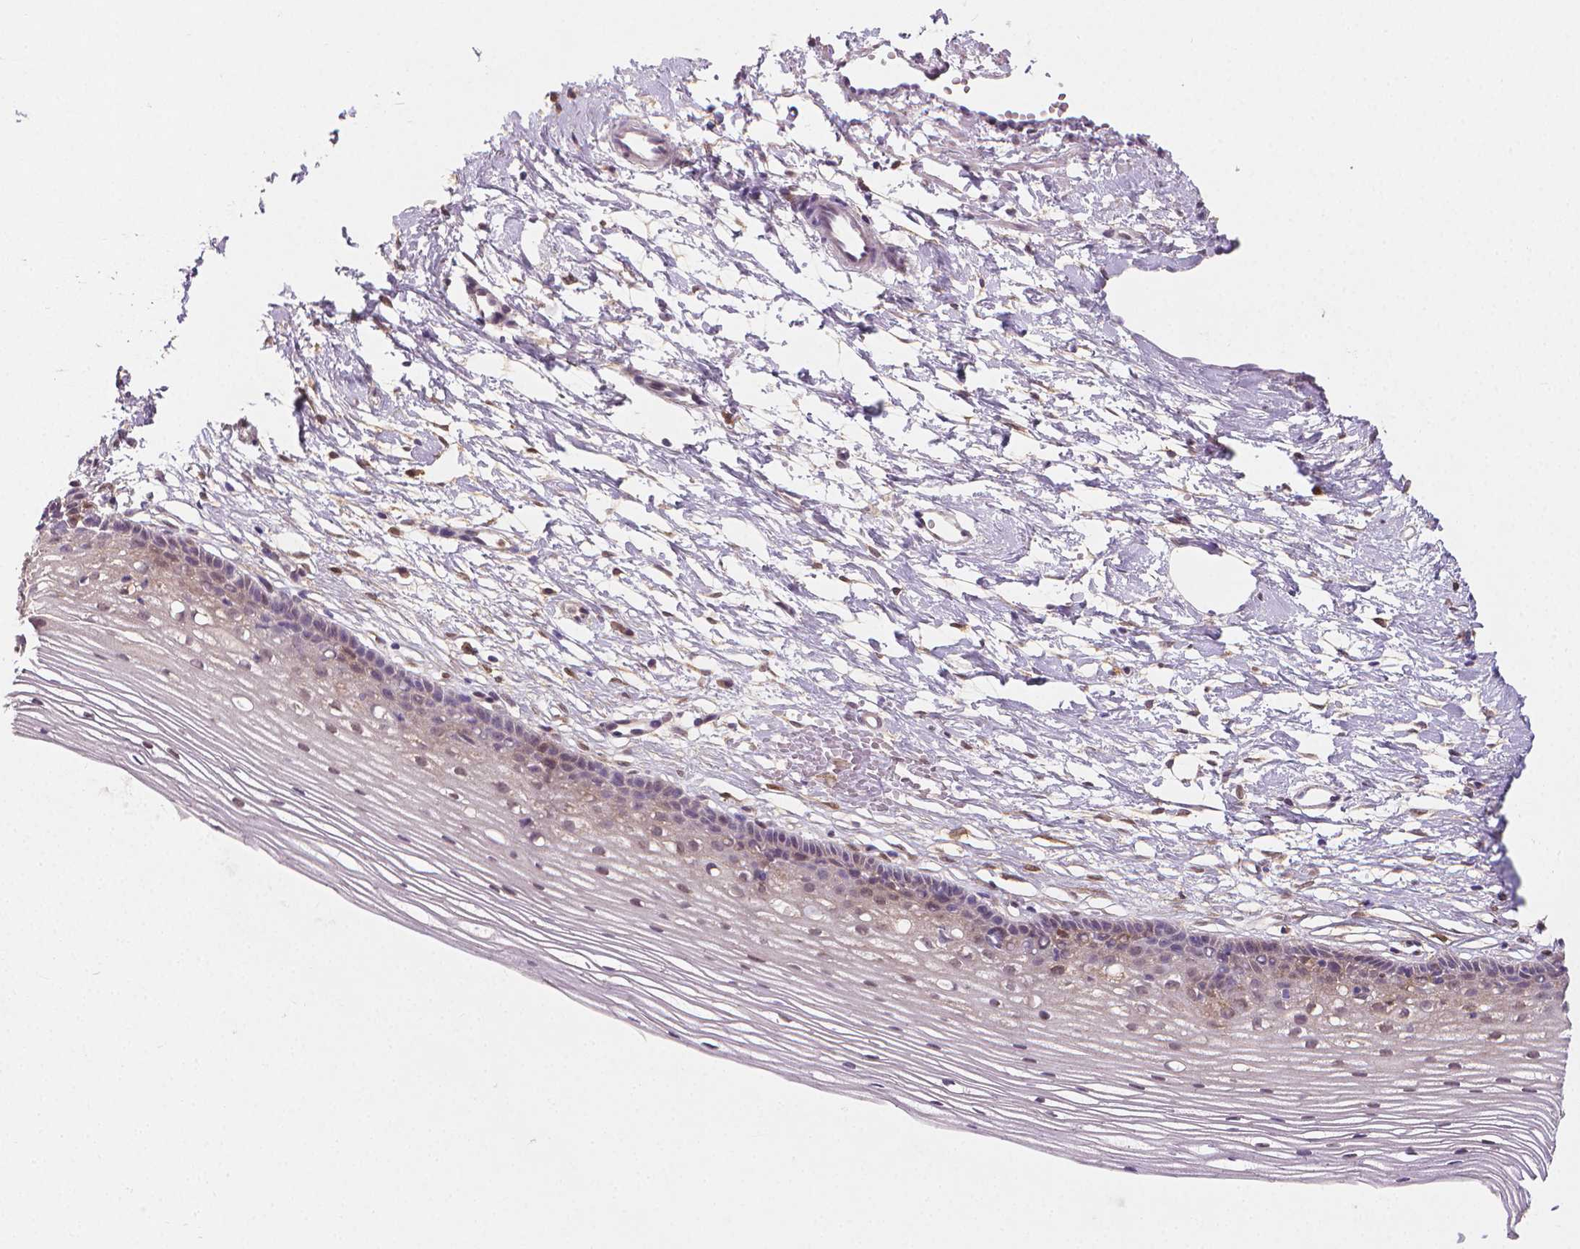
{"staining": {"intensity": "weak", "quantity": "<25%", "location": "cytoplasmic/membranous"}, "tissue": "cervix", "cell_type": "Glandular cells", "image_type": "normal", "snomed": [{"axis": "morphology", "description": "Normal tissue, NOS"}, {"axis": "topography", "description": "Cervix"}], "caption": "An image of human cervix is negative for staining in glandular cells. Nuclei are stained in blue.", "gene": "TNFAIP2", "patient": {"sex": "female", "age": 40}}